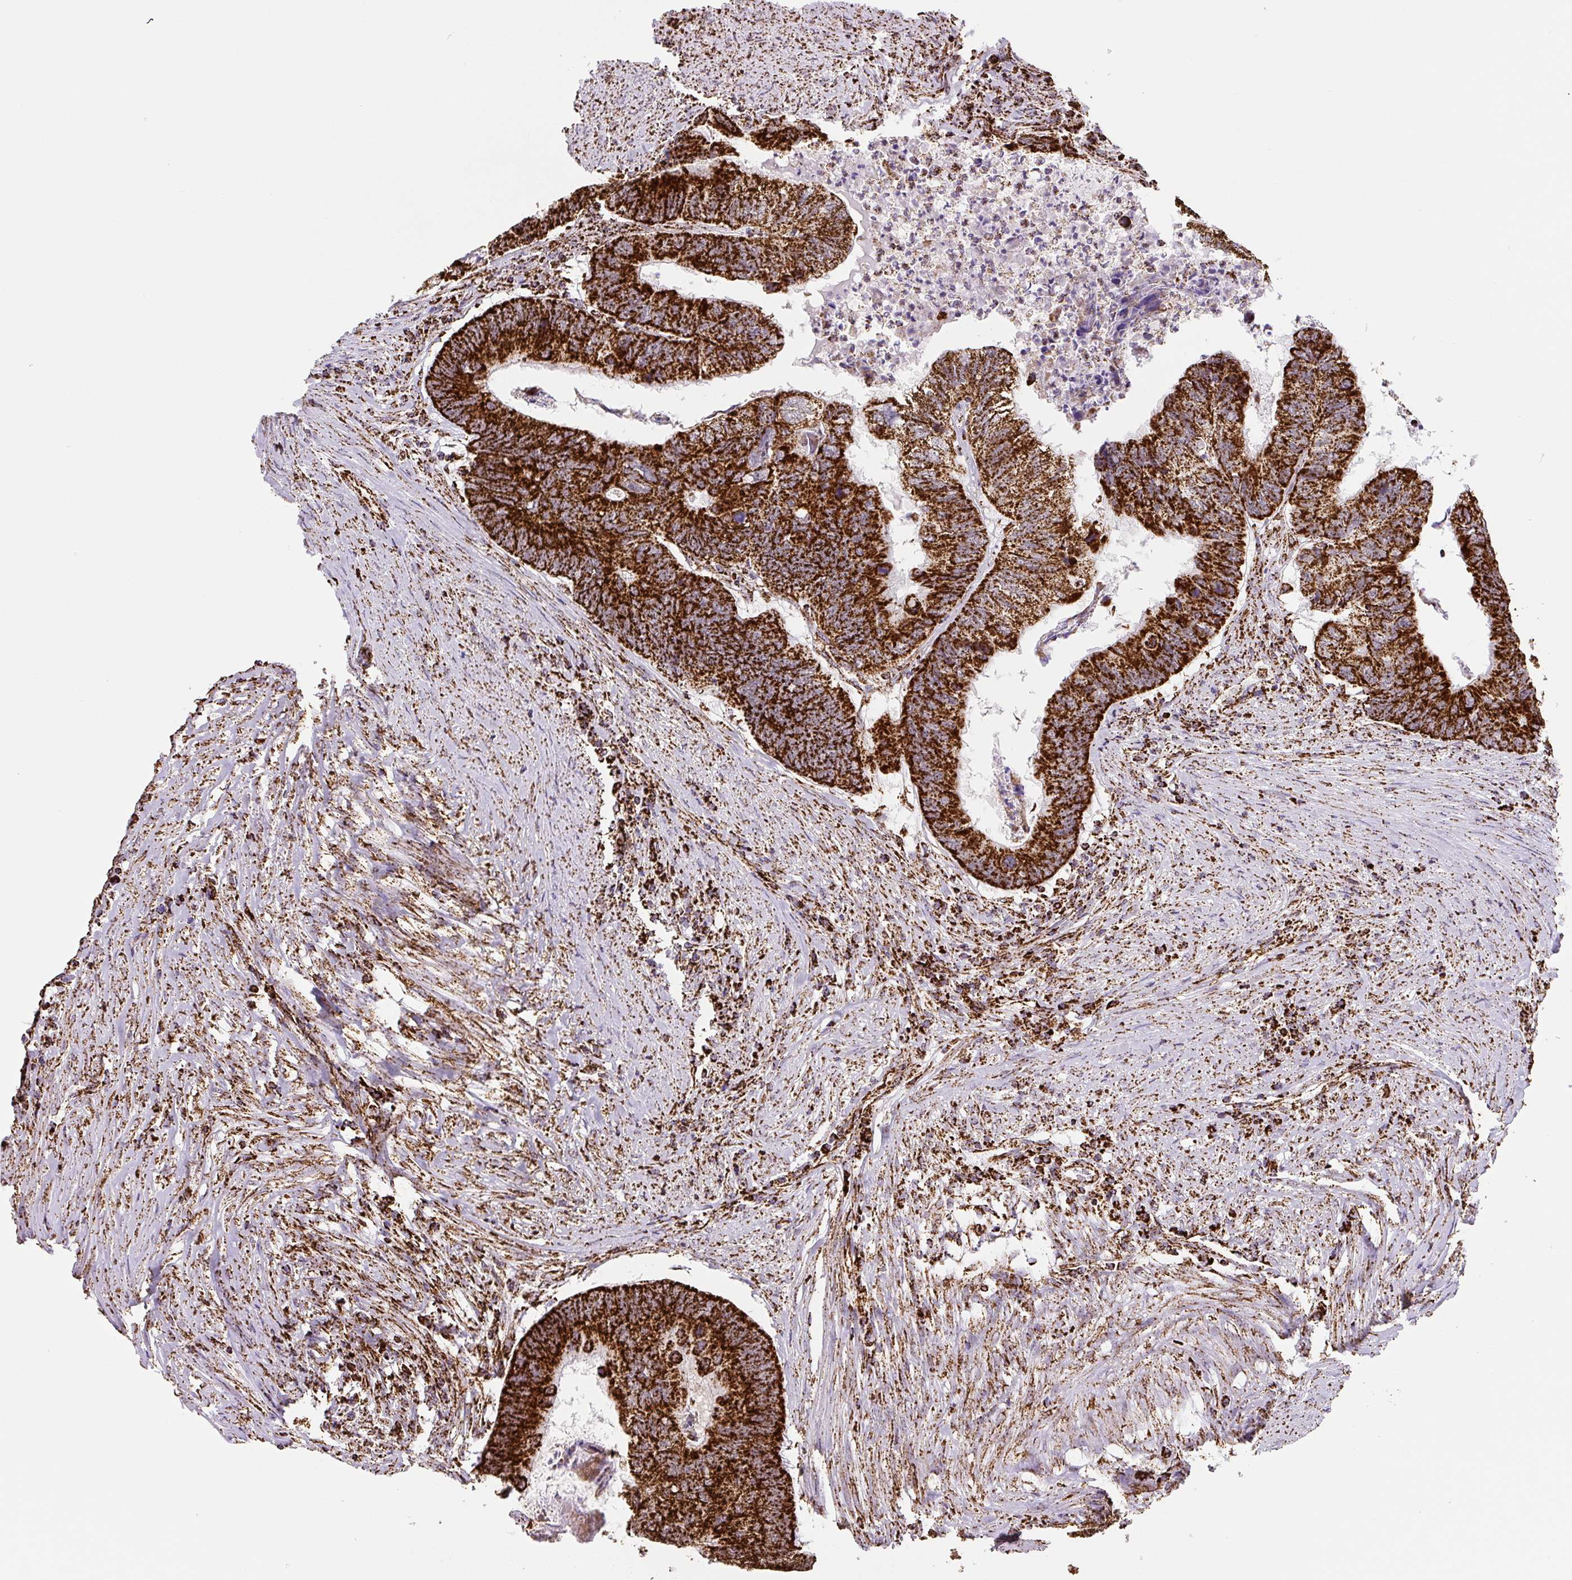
{"staining": {"intensity": "strong", "quantity": ">75%", "location": "cytoplasmic/membranous"}, "tissue": "colorectal cancer", "cell_type": "Tumor cells", "image_type": "cancer", "snomed": [{"axis": "morphology", "description": "Adenocarcinoma, NOS"}, {"axis": "topography", "description": "Colon"}], "caption": "High-magnification brightfield microscopy of adenocarcinoma (colorectal) stained with DAB (3,3'-diaminobenzidine) (brown) and counterstained with hematoxylin (blue). tumor cells exhibit strong cytoplasmic/membranous staining is appreciated in about>75% of cells.", "gene": "ATP5F1A", "patient": {"sex": "female", "age": 67}}